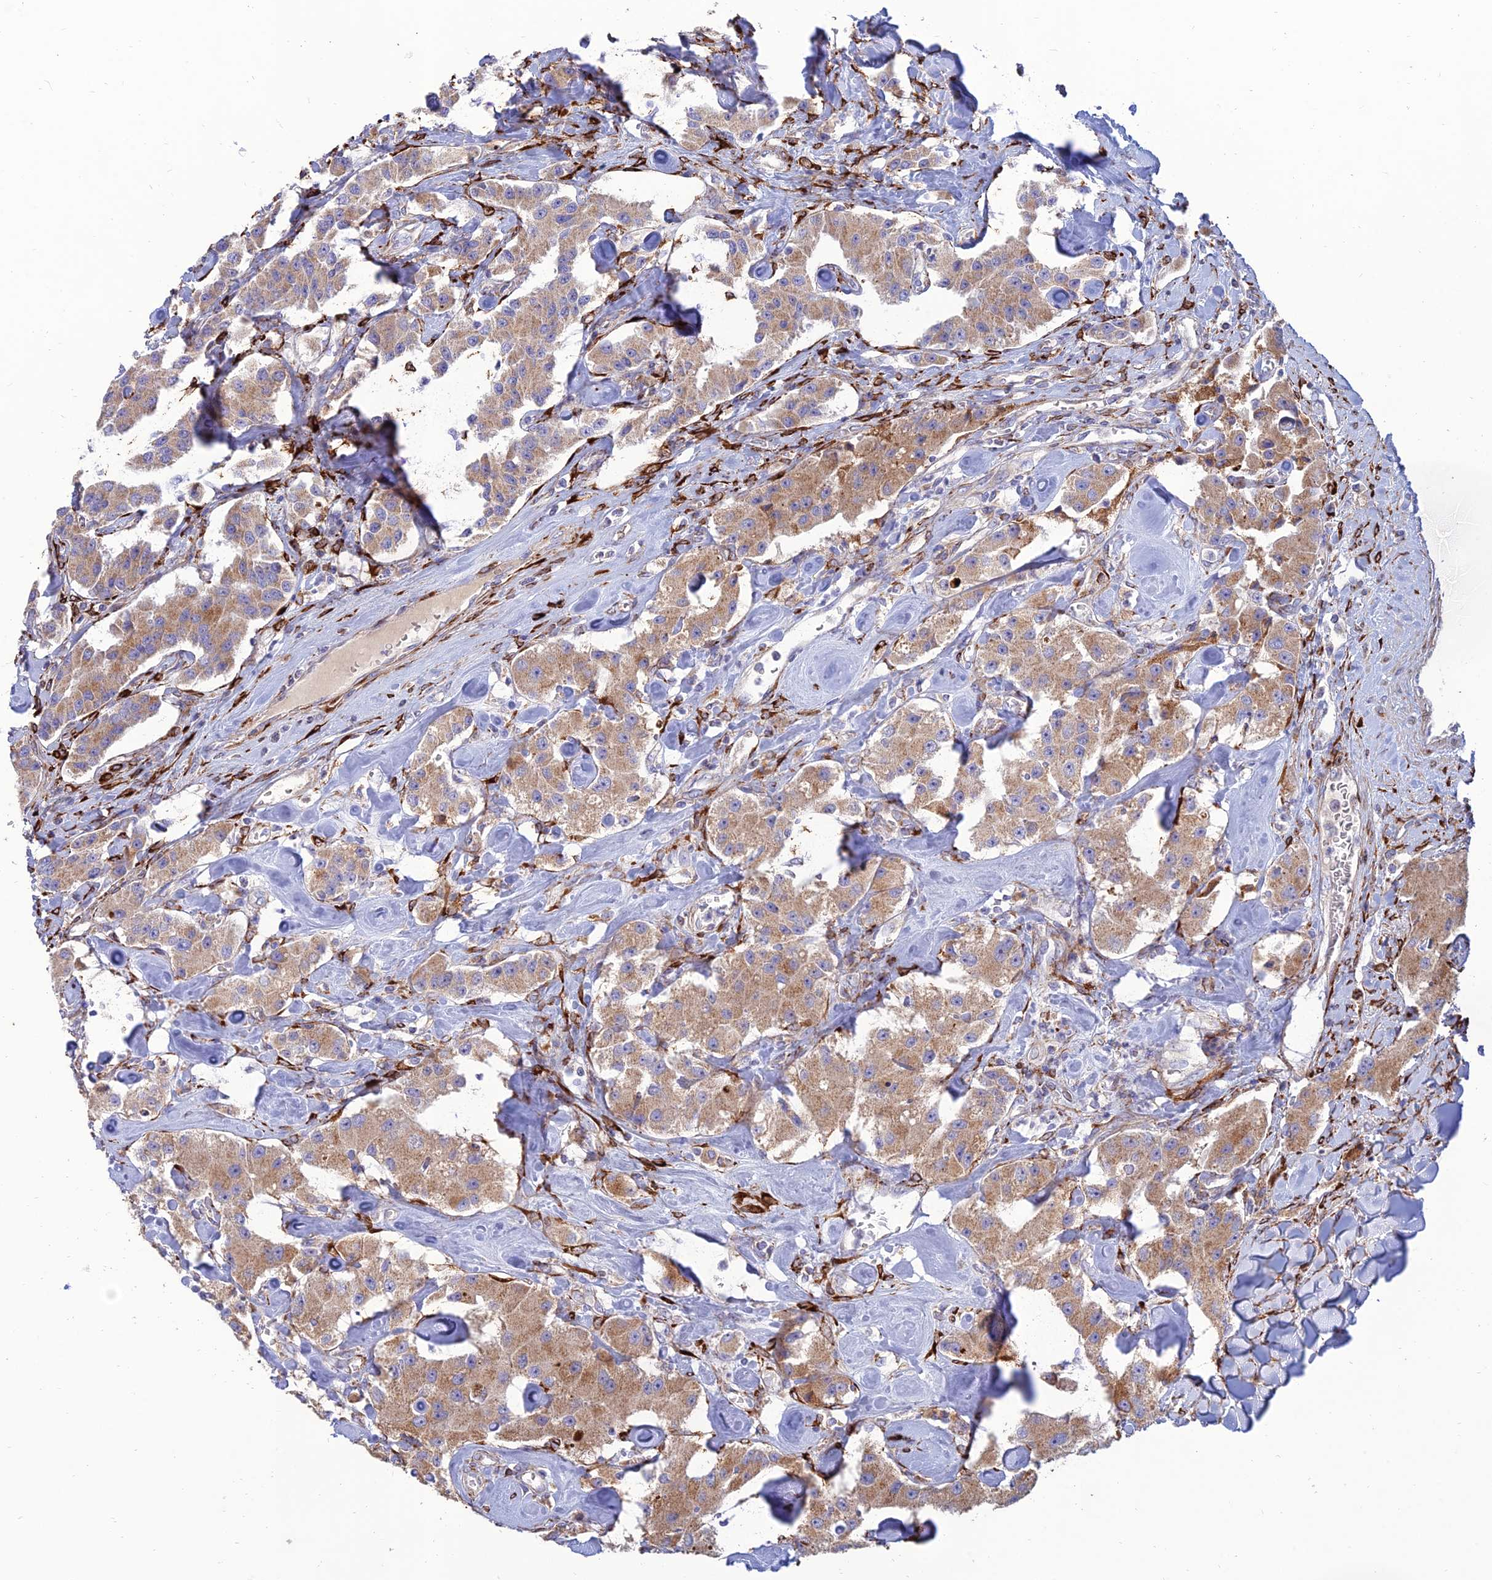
{"staining": {"intensity": "weak", "quantity": ">75%", "location": "cytoplasmic/membranous"}, "tissue": "carcinoid", "cell_type": "Tumor cells", "image_type": "cancer", "snomed": [{"axis": "morphology", "description": "Carcinoid, malignant, NOS"}, {"axis": "topography", "description": "Pancreas"}], "caption": "The immunohistochemical stain highlights weak cytoplasmic/membranous staining in tumor cells of malignant carcinoid tissue.", "gene": "RCN3", "patient": {"sex": "male", "age": 41}}